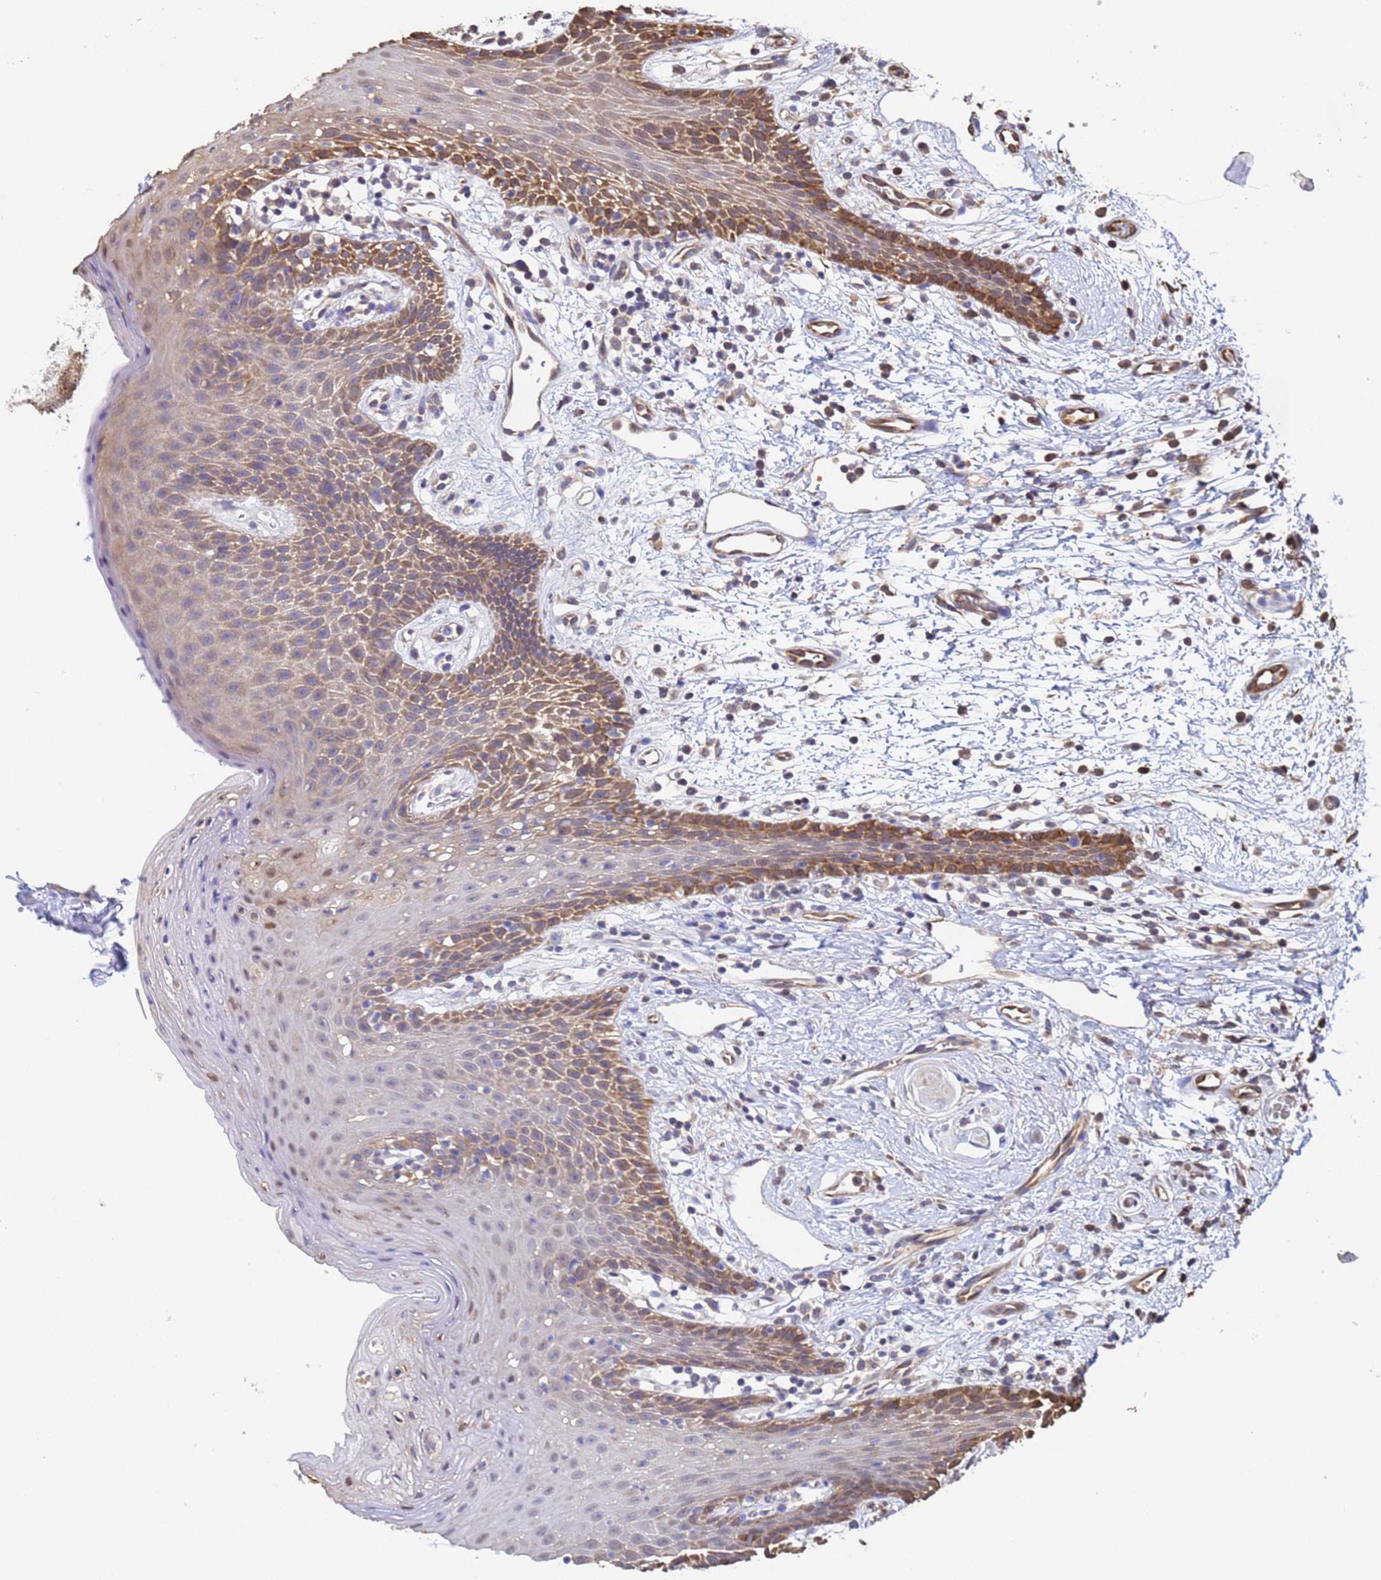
{"staining": {"intensity": "moderate", "quantity": ">75%", "location": "cytoplasmic/membranous"}, "tissue": "oral mucosa", "cell_type": "Squamous epithelial cells", "image_type": "normal", "snomed": [{"axis": "morphology", "description": "Normal tissue, NOS"}, {"axis": "topography", "description": "Oral tissue"}, {"axis": "topography", "description": "Tounge, NOS"}], "caption": "An IHC histopathology image of unremarkable tissue is shown. Protein staining in brown highlights moderate cytoplasmic/membranous positivity in oral mucosa within squamous epithelial cells.", "gene": "FAM25A", "patient": {"sex": "female", "age": 59}}